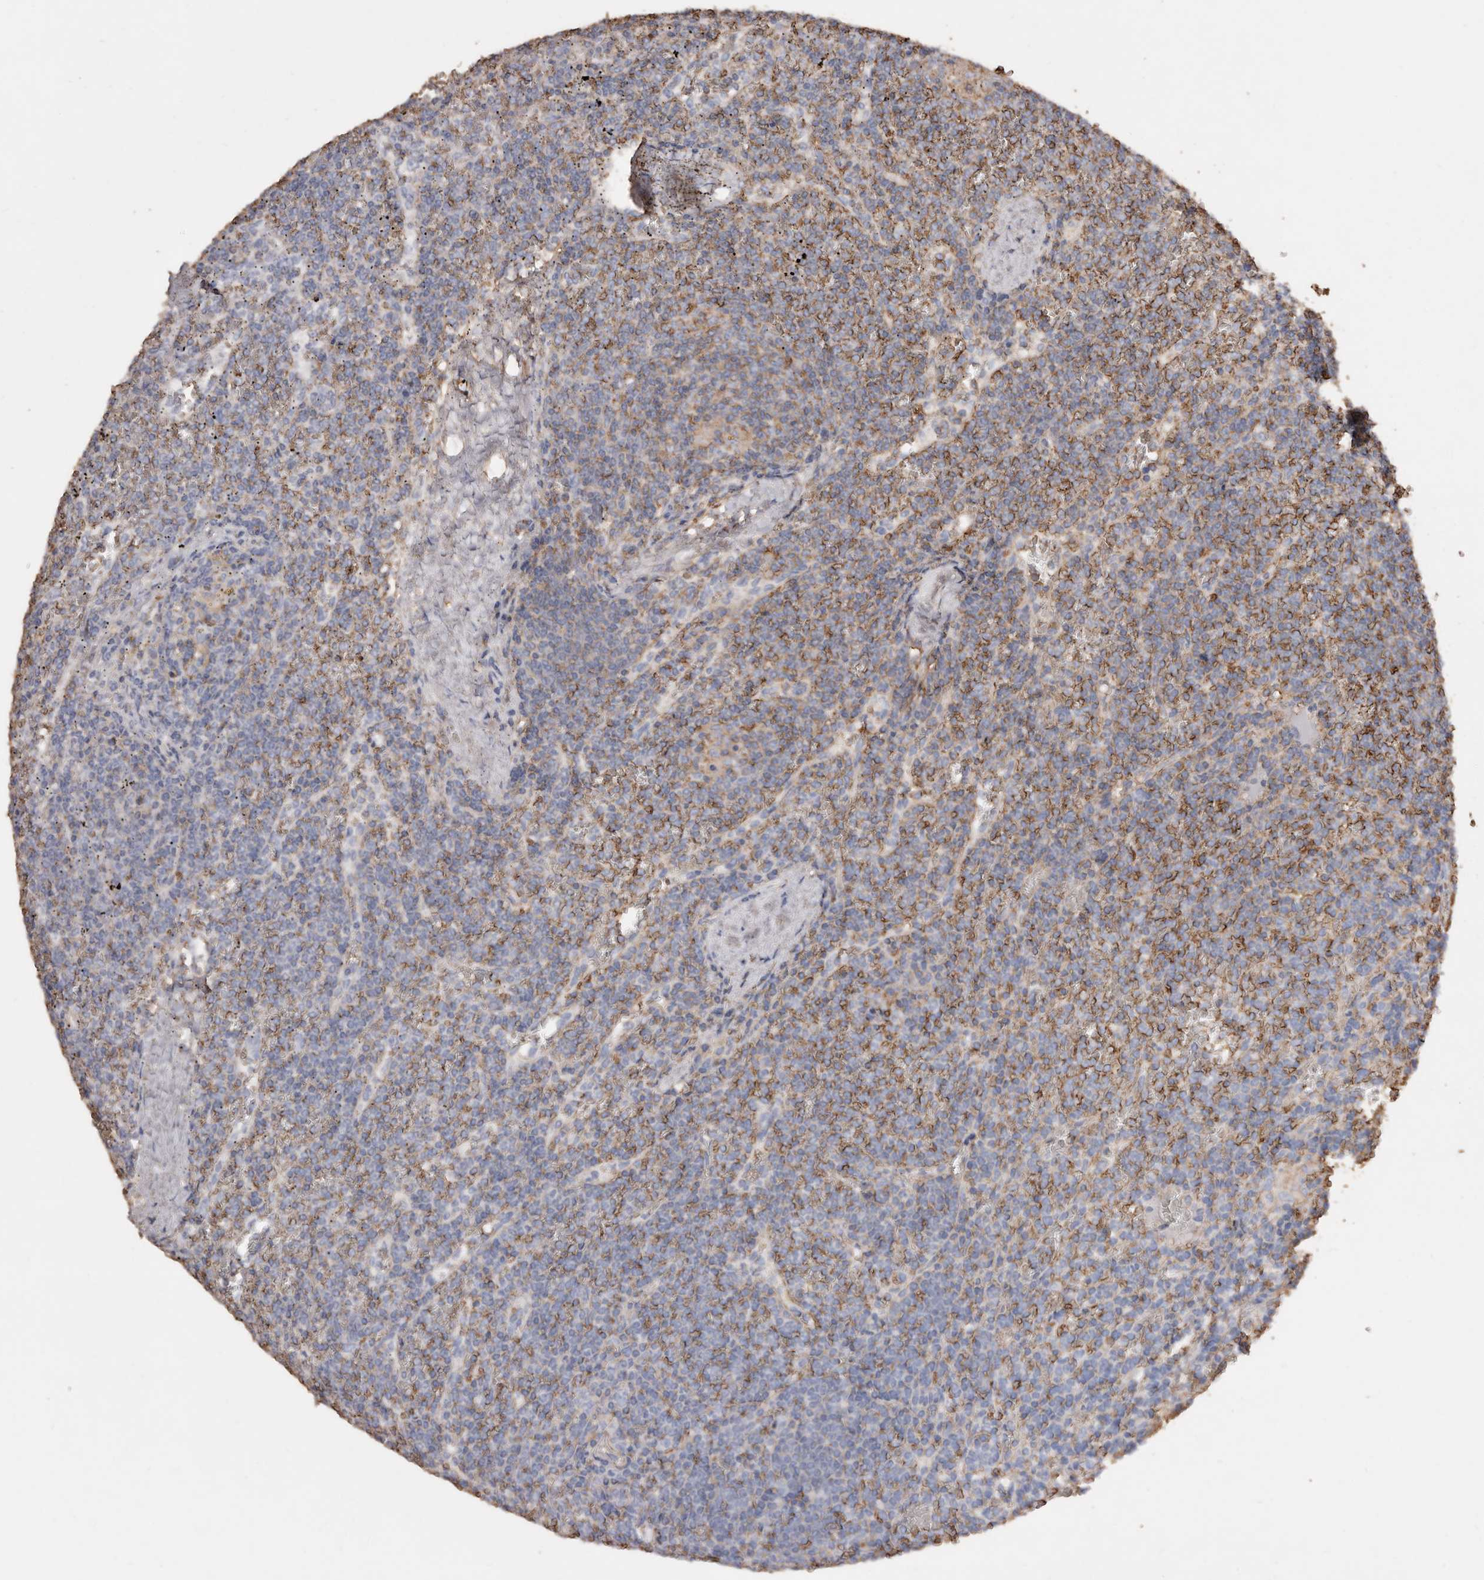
{"staining": {"intensity": "negative", "quantity": "none", "location": "none"}, "tissue": "lymphoma", "cell_type": "Tumor cells", "image_type": "cancer", "snomed": [{"axis": "morphology", "description": "Malignant lymphoma, non-Hodgkin's type, Low grade"}, {"axis": "topography", "description": "Spleen"}], "caption": "Tumor cells are negative for brown protein staining in lymphoma.", "gene": "COQ8B", "patient": {"sex": "female", "age": 19}}